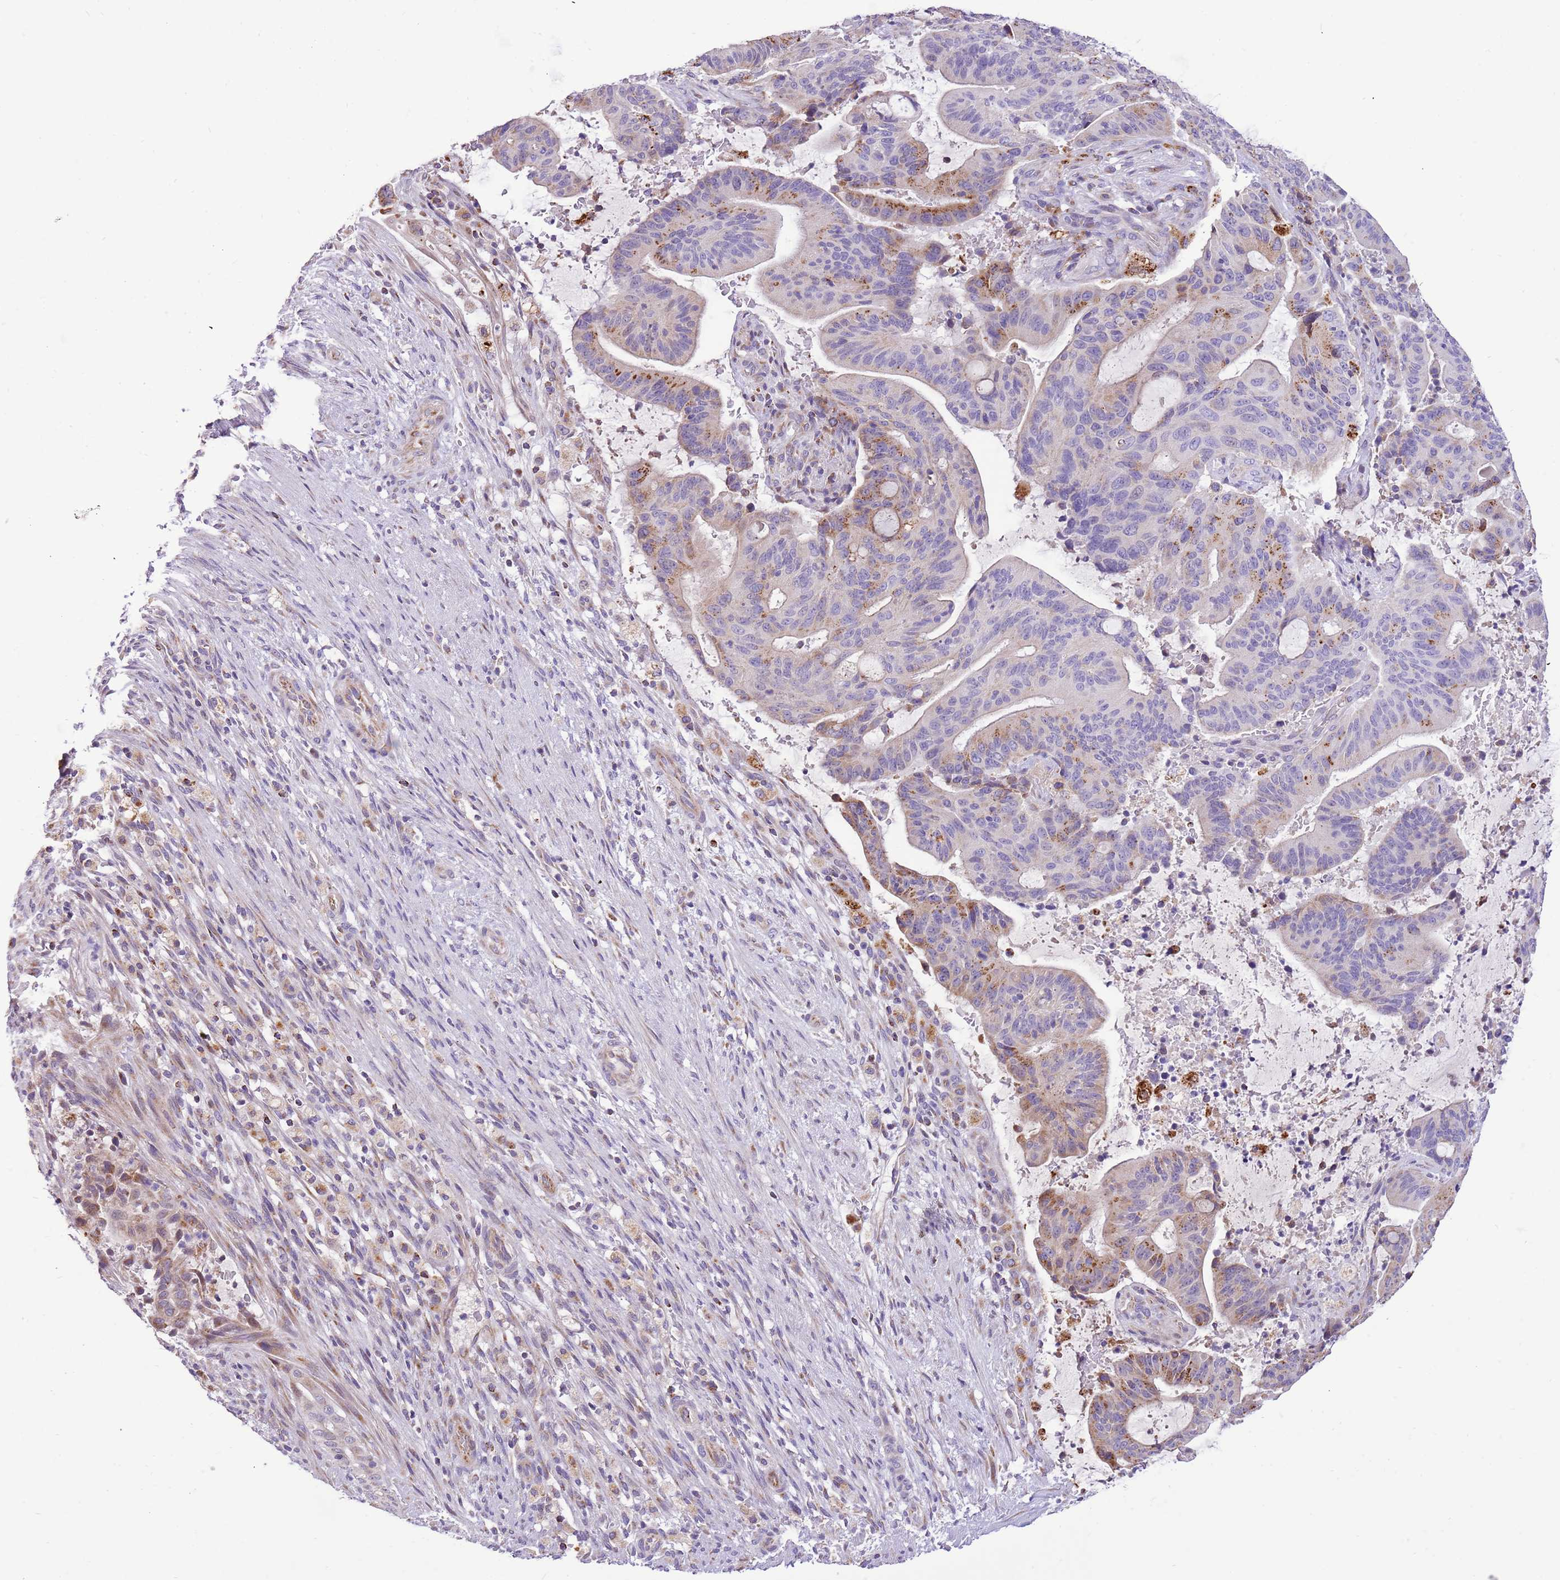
{"staining": {"intensity": "moderate", "quantity": "<25%", "location": "cytoplasmic/membranous"}, "tissue": "liver cancer", "cell_type": "Tumor cells", "image_type": "cancer", "snomed": [{"axis": "morphology", "description": "Normal tissue, NOS"}, {"axis": "morphology", "description": "Cholangiocarcinoma"}, {"axis": "topography", "description": "Liver"}, {"axis": "topography", "description": "Peripheral nerve tissue"}], "caption": "Liver cholangiocarcinoma tissue demonstrates moderate cytoplasmic/membranous positivity in about <25% of tumor cells, visualized by immunohistochemistry.", "gene": "COX17", "patient": {"sex": "female", "age": 73}}